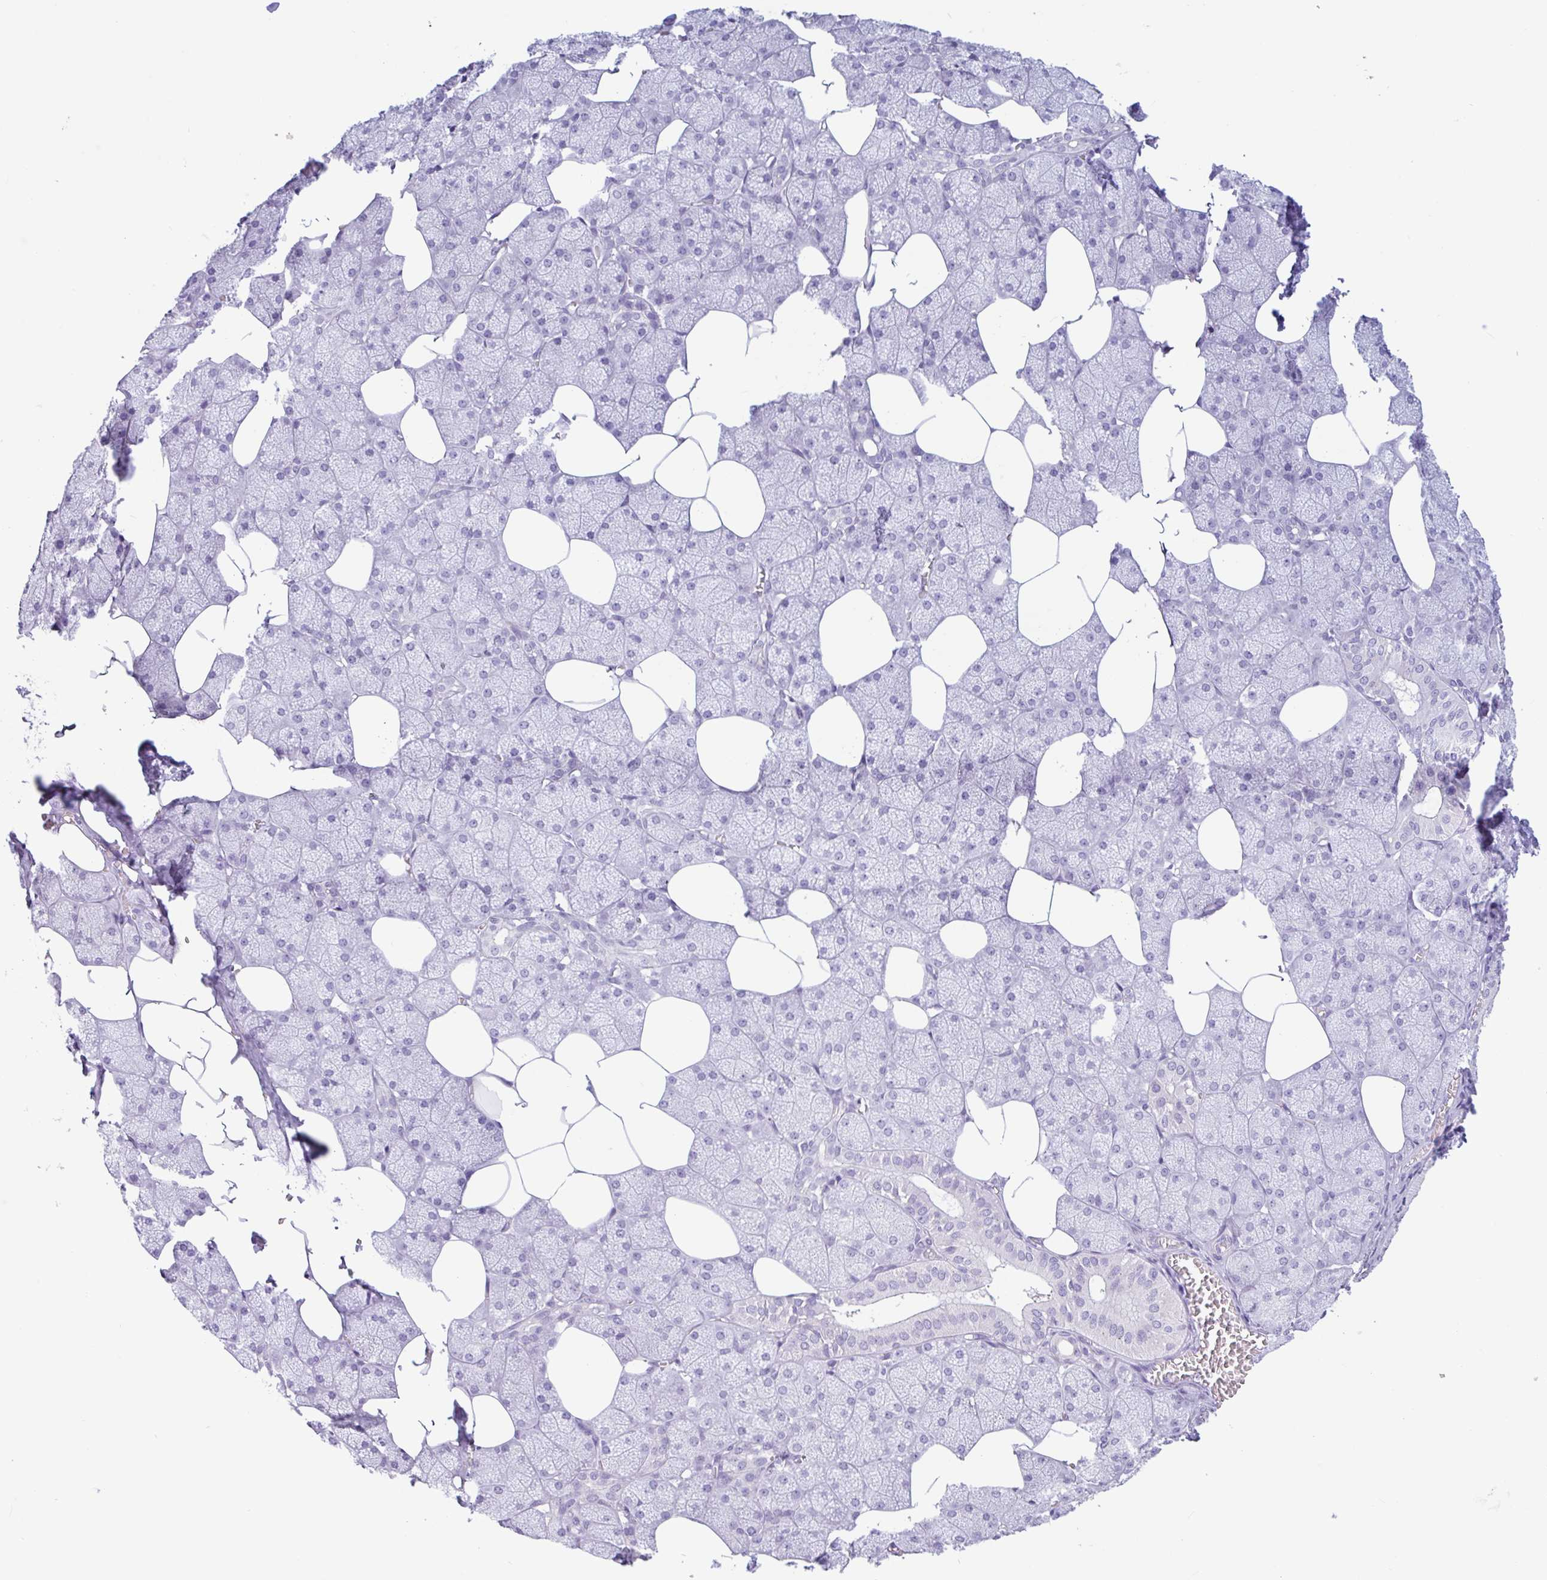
{"staining": {"intensity": "negative", "quantity": "none", "location": "none"}, "tissue": "salivary gland", "cell_type": "Glandular cells", "image_type": "normal", "snomed": [{"axis": "morphology", "description": "Normal tissue, NOS"}, {"axis": "topography", "description": "Salivary gland"}, {"axis": "topography", "description": "Peripheral nerve tissue"}], "caption": "A micrograph of human salivary gland is negative for staining in glandular cells. Nuclei are stained in blue.", "gene": "CTSE", "patient": {"sex": "male", "age": 38}}